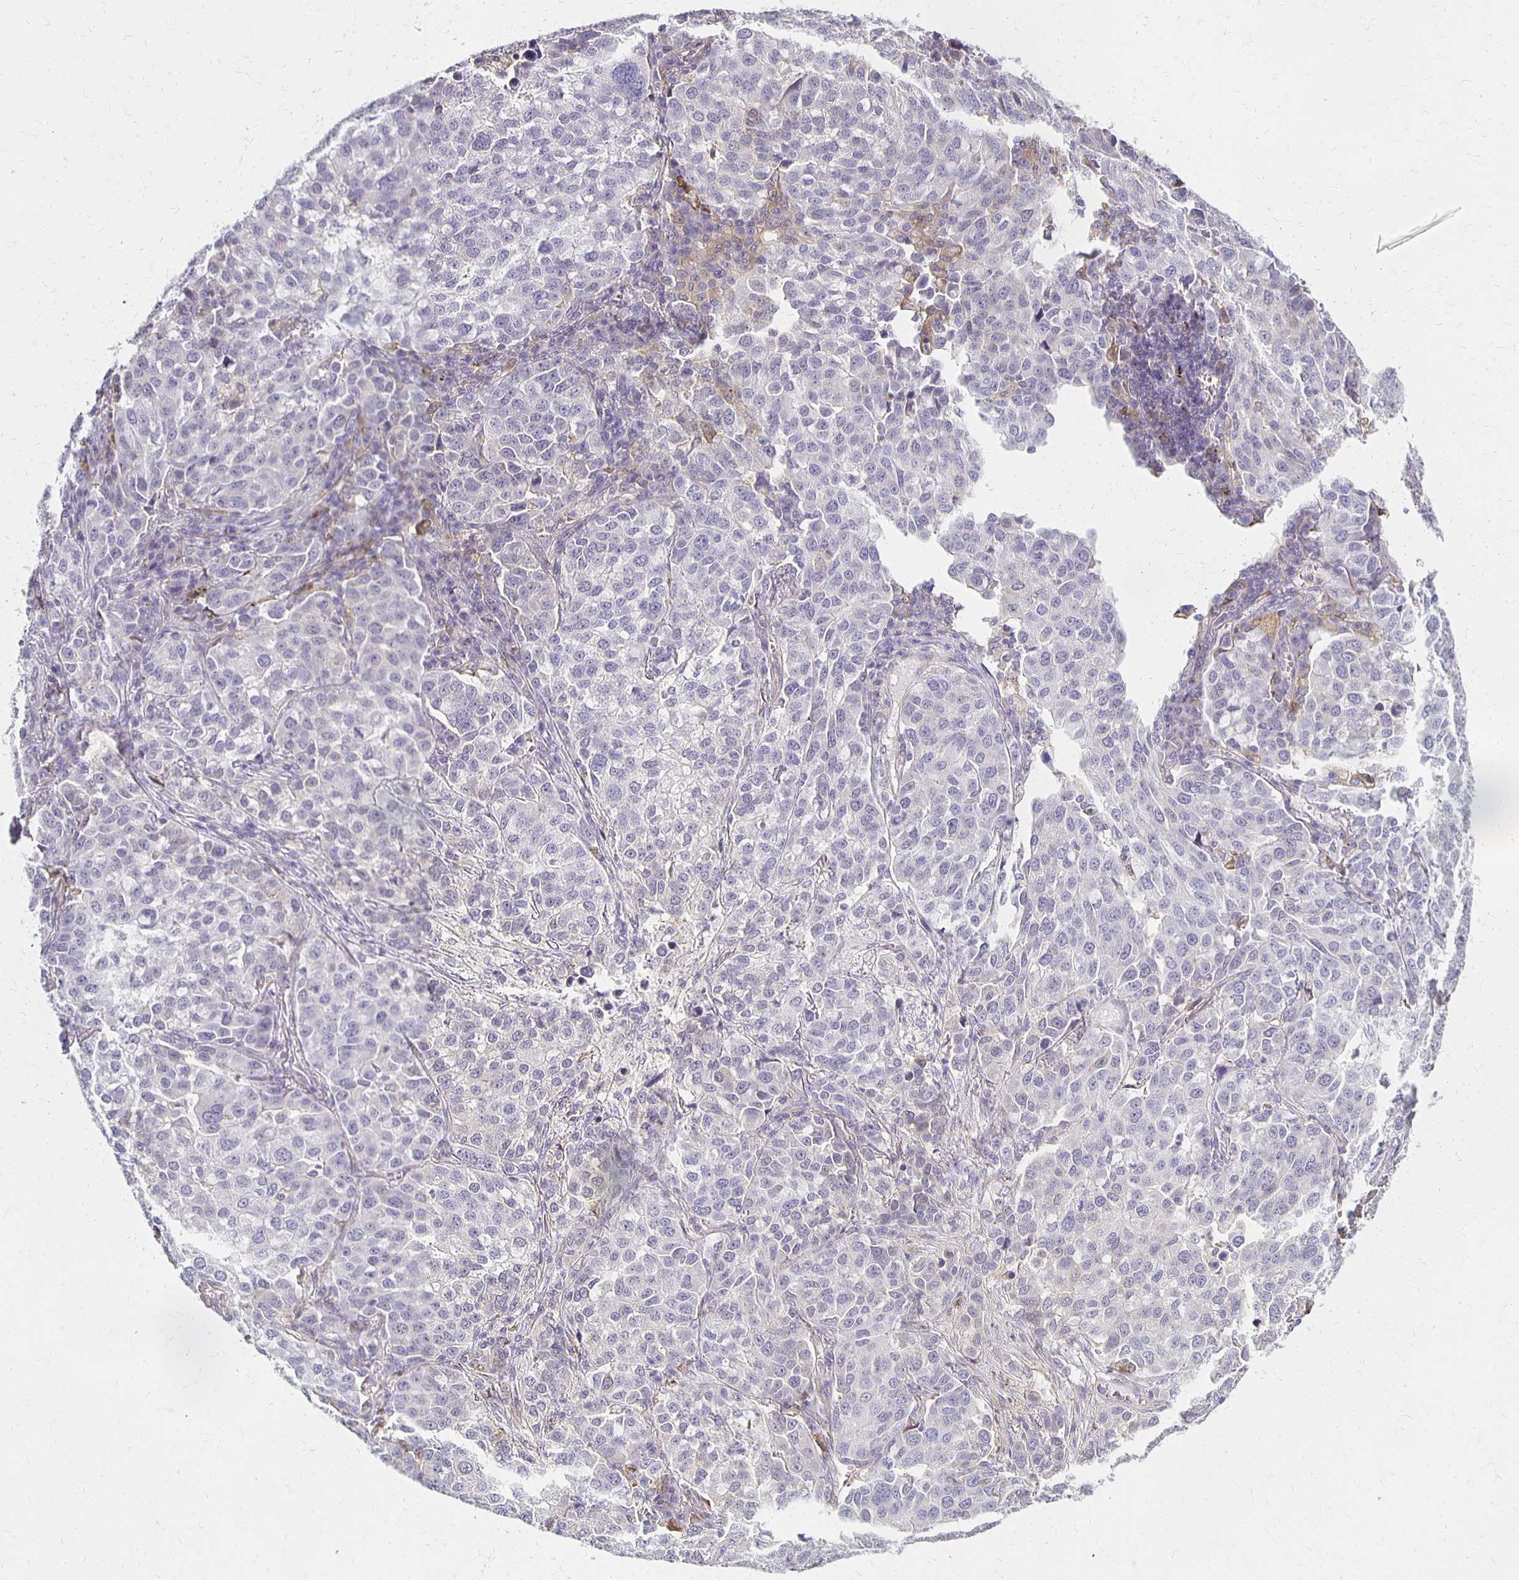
{"staining": {"intensity": "negative", "quantity": "none", "location": "none"}, "tissue": "lung cancer", "cell_type": "Tumor cells", "image_type": "cancer", "snomed": [{"axis": "morphology", "description": "Adenocarcinoma, NOS"}, {"axis": "morphology", "description": "Adenocarcinoma, metastatic, NOS"}, {"axis": "topography", "description": "Lymph node"}, {"axis": "topography", "description": "Lung"}], "caption": "Immunohistochemical staining of lung cancer shows no significant positivity in tumor cells.", "gene": "GPX4", "patient": {"sex": "female", "age": 65}}